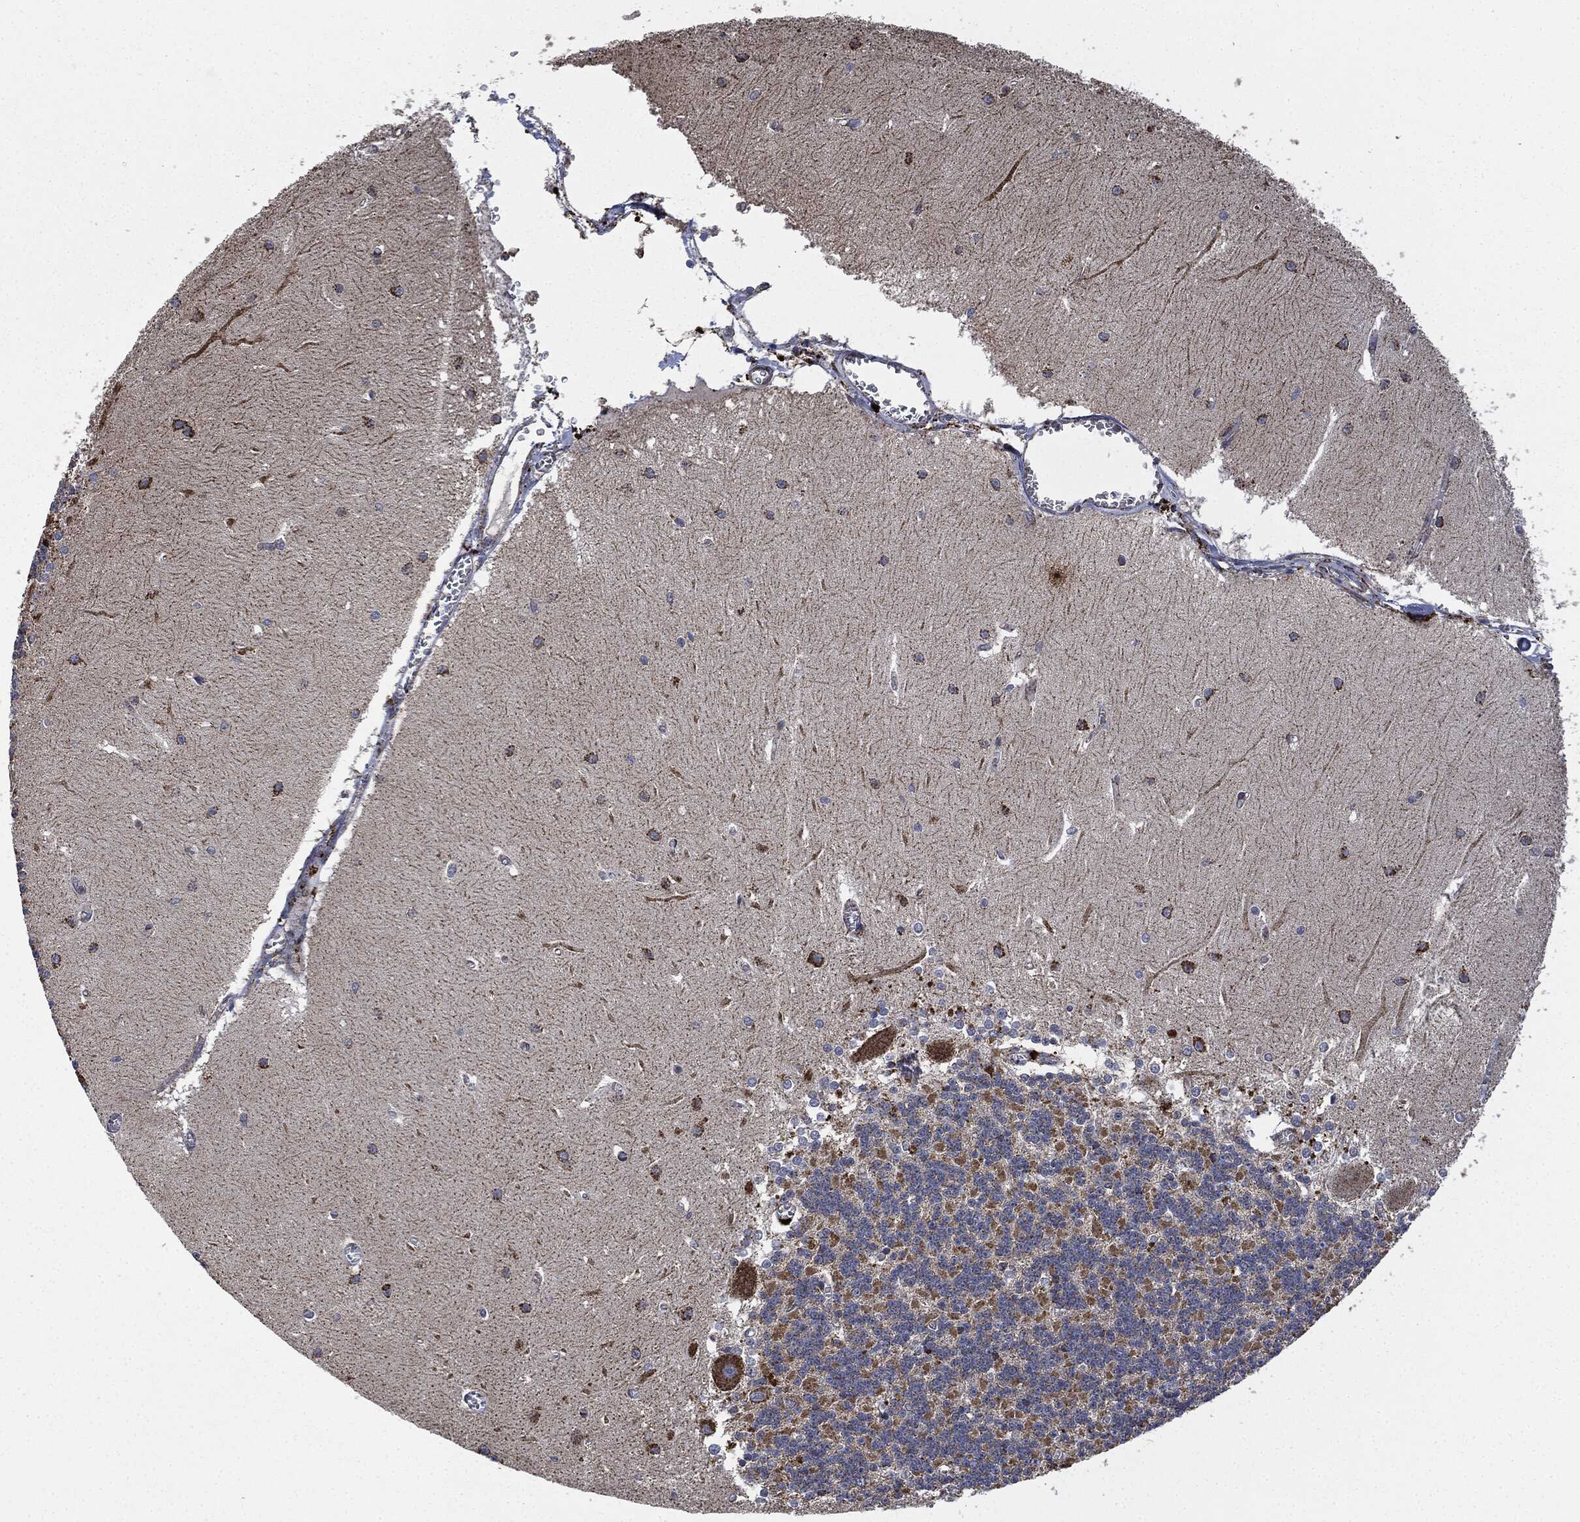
{"staining": {"intensity": "strong", "quantity": "<25%", "location": "cytoplasmic/membranous"}, "tissue": "cerebellum", "cell_type": "Cells in granular layer", "image_type": "normal", "snomed": [{"axis": "morphology", "description": "Normal tissue, NOS"}, {"axis": "topography", "description": "Cerebellum"}], "caption": "Immunohistochemistry (IHC) (DAB) staining of unremarkable cerebellum exhibits strong cytoplasmic/membranous protein positivity in about <25% of cells in granular layer.", "gene": "RYK", "patient": {"sex": "male", "age": 37}}